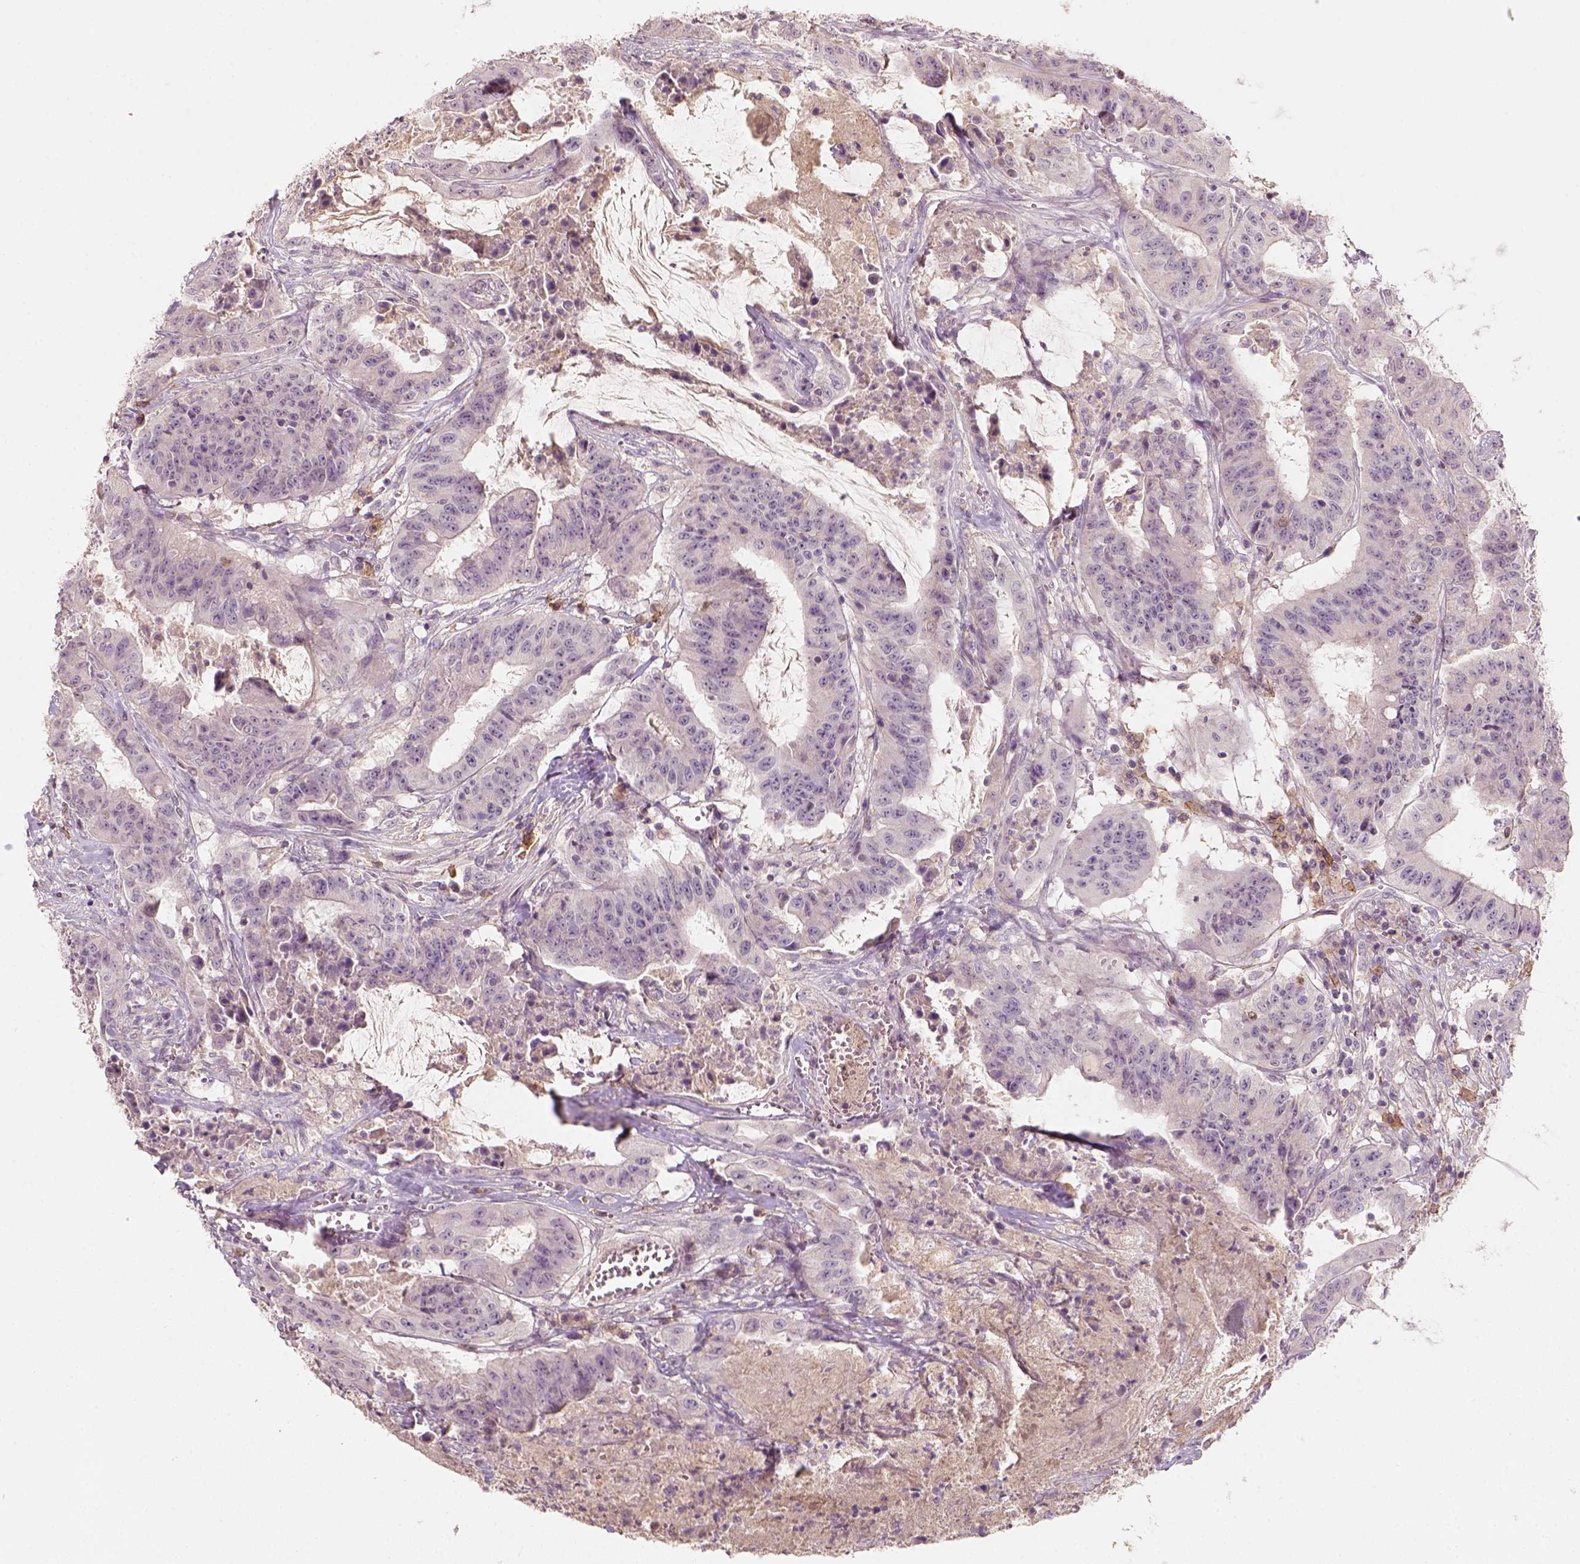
{"staining": {"intensity": "negative", "quantity": "none", "location": "none"}, "tissue": "colorectal cancer", "cell_type": "Tumor cells", "image_type": "cancer", "snomed": [{"axis": "morphology", "description": "Adenocarcinoma, NOS"}, {"axis": "topography", "description": "Colon"}], "caption": "Immunohistochemistry image of human colorectal cancer stained for a protein (brown), which shows no staining in tumor cells.", "gene": "AQP9", "patient": {"sex": "male", "age": 33}}